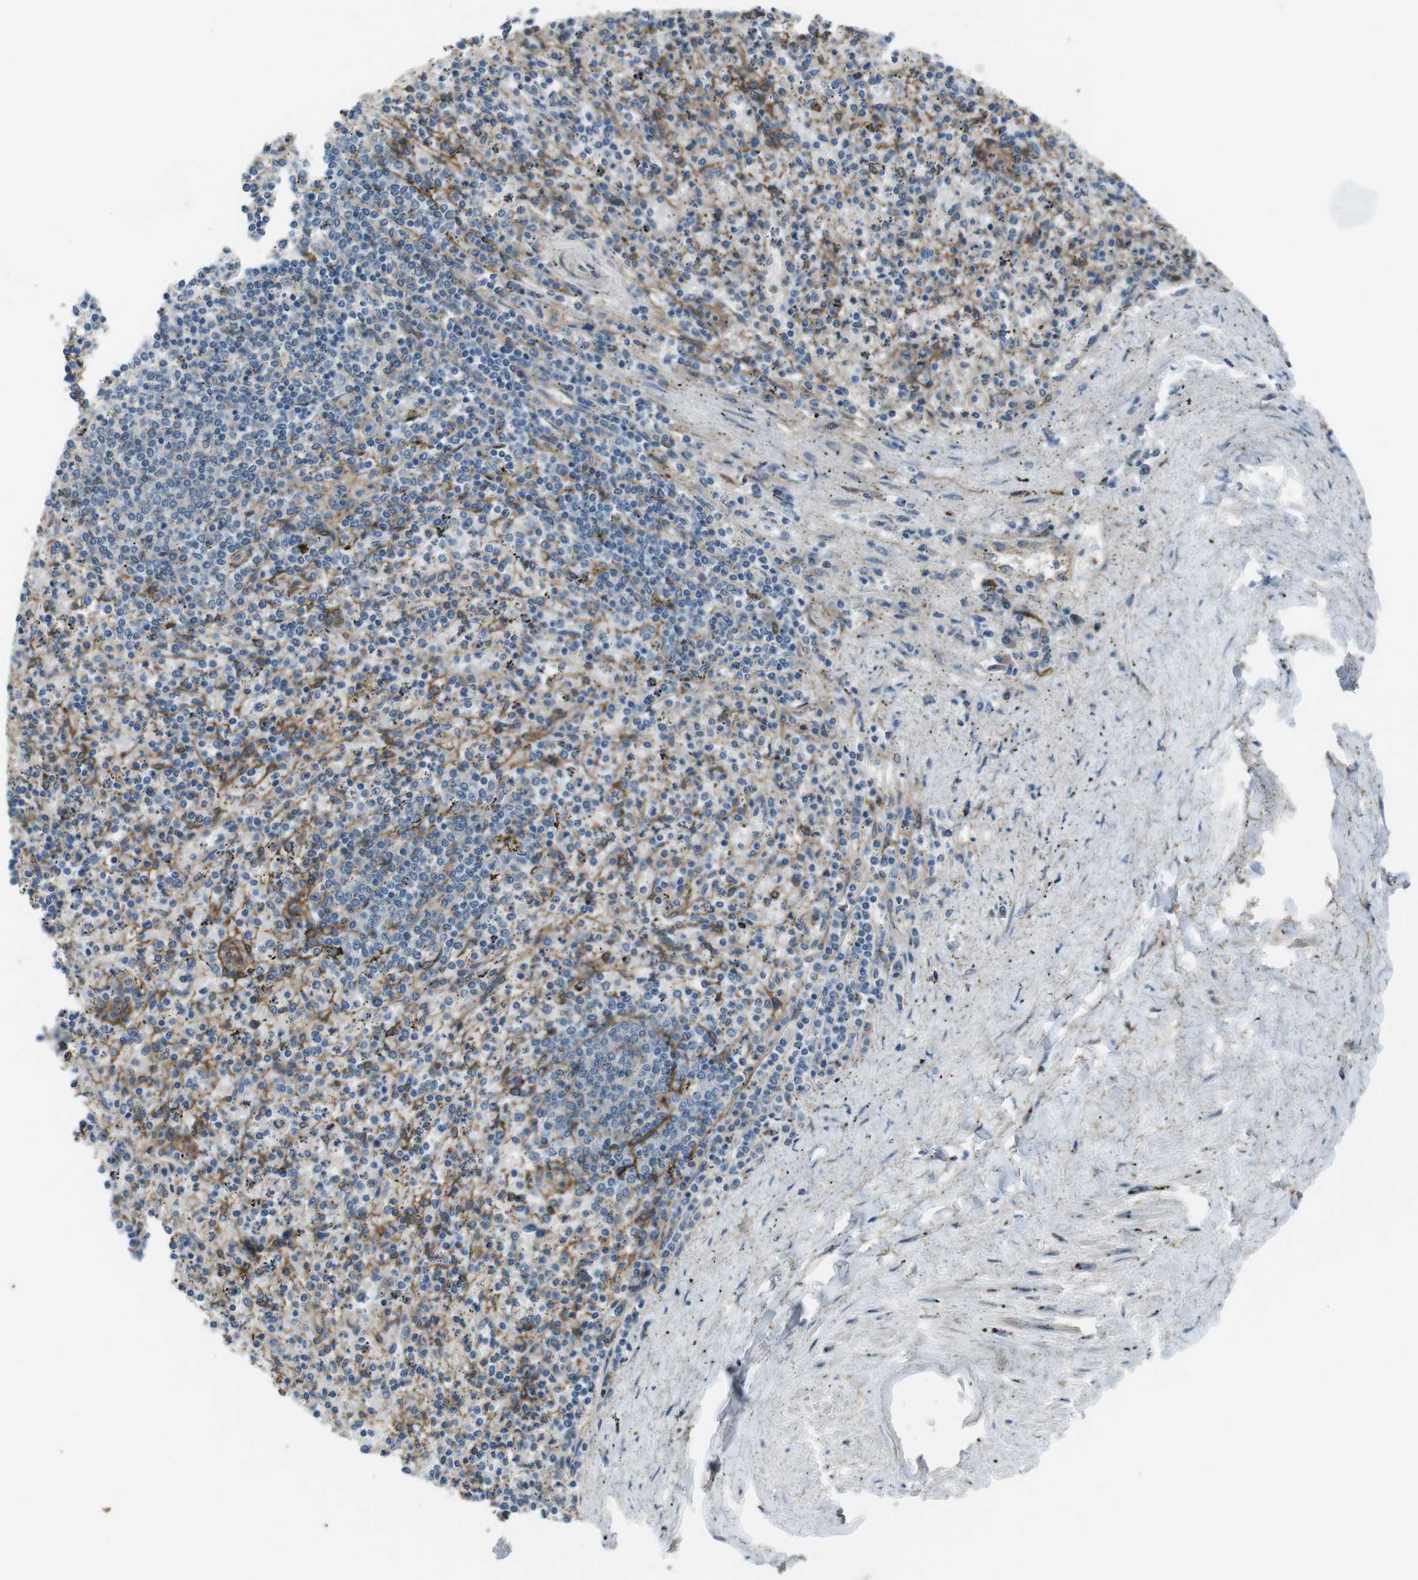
{"staining": {"intensity": "negative", "quantity": "none", "location": "none"}, "tissue": "spleen", "cell_type": "Cells in red pulp", "image_type": "normal", "snomed": [{"axis": "morphology", "description": "Normal tissue, NOS"}, {"axis": "topography", "description": "Spleen"}], "caption": "Cells in red pulp show no significant positivity in normal spleen. The staining was performed using DAB to visualize the protein expression in brown, while the nuclei were stained in blue with hematoxylin (Magnification: 20x).", "gene": "ANK2", "patient": {"sex": "male", "age": 72}}